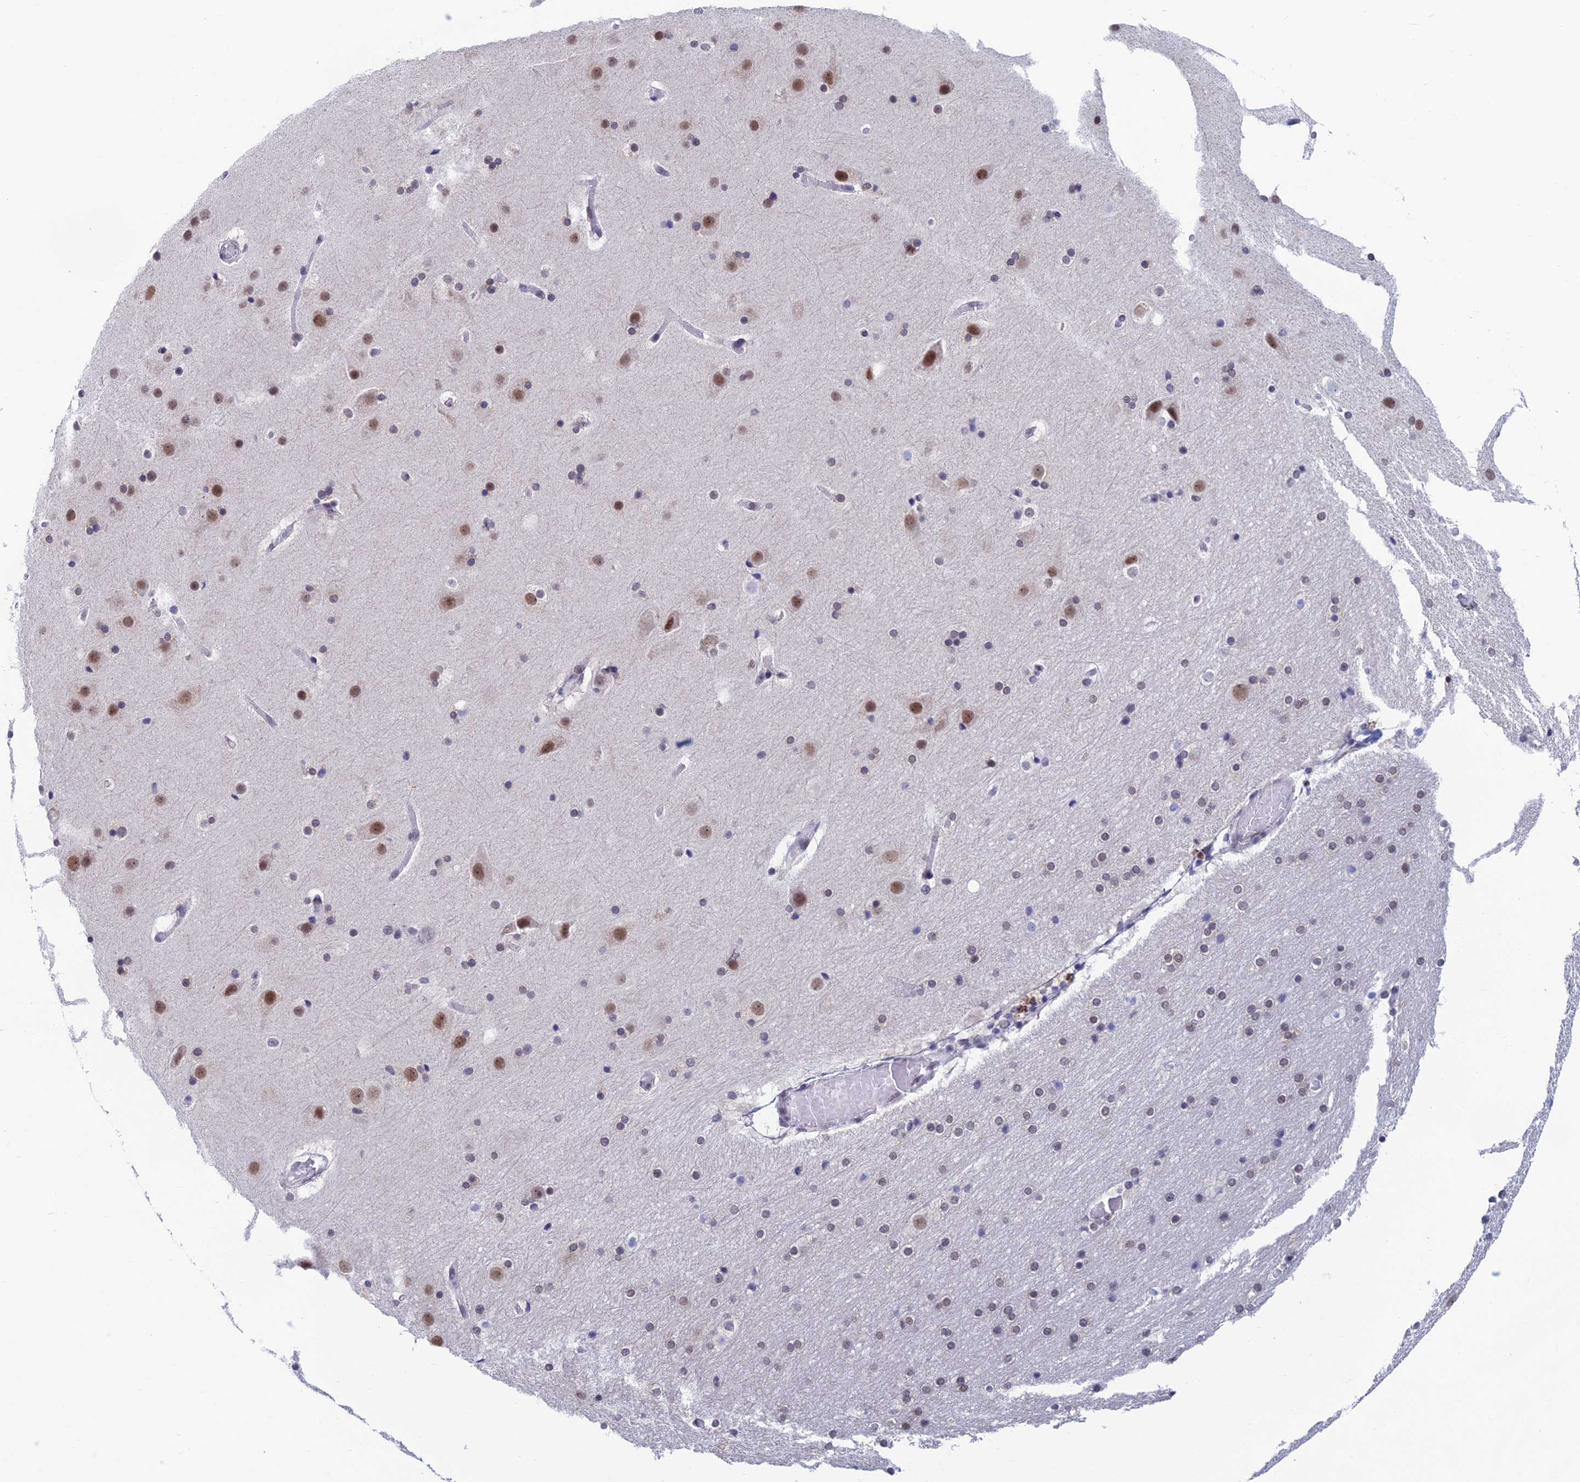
{"staining": {"intensity": "negative", "quantity": "none", "location": "none"}, "tissue": "cerebral cortex", "cell_type": "Endothelial cells", "image_type": "normal", "snomed": [{"axis": "morphology", "description": "Normal tissue, NOS"}, {"axis": "topography", "description": "Cerebral cortex"}], "caption": "IHC image of normal human cerebral cortex stained for a protein (brown), which exhibits no staining in endothelial cells.", "gene": "NABP2", "patient": {"sex": "male", "age": 57}}